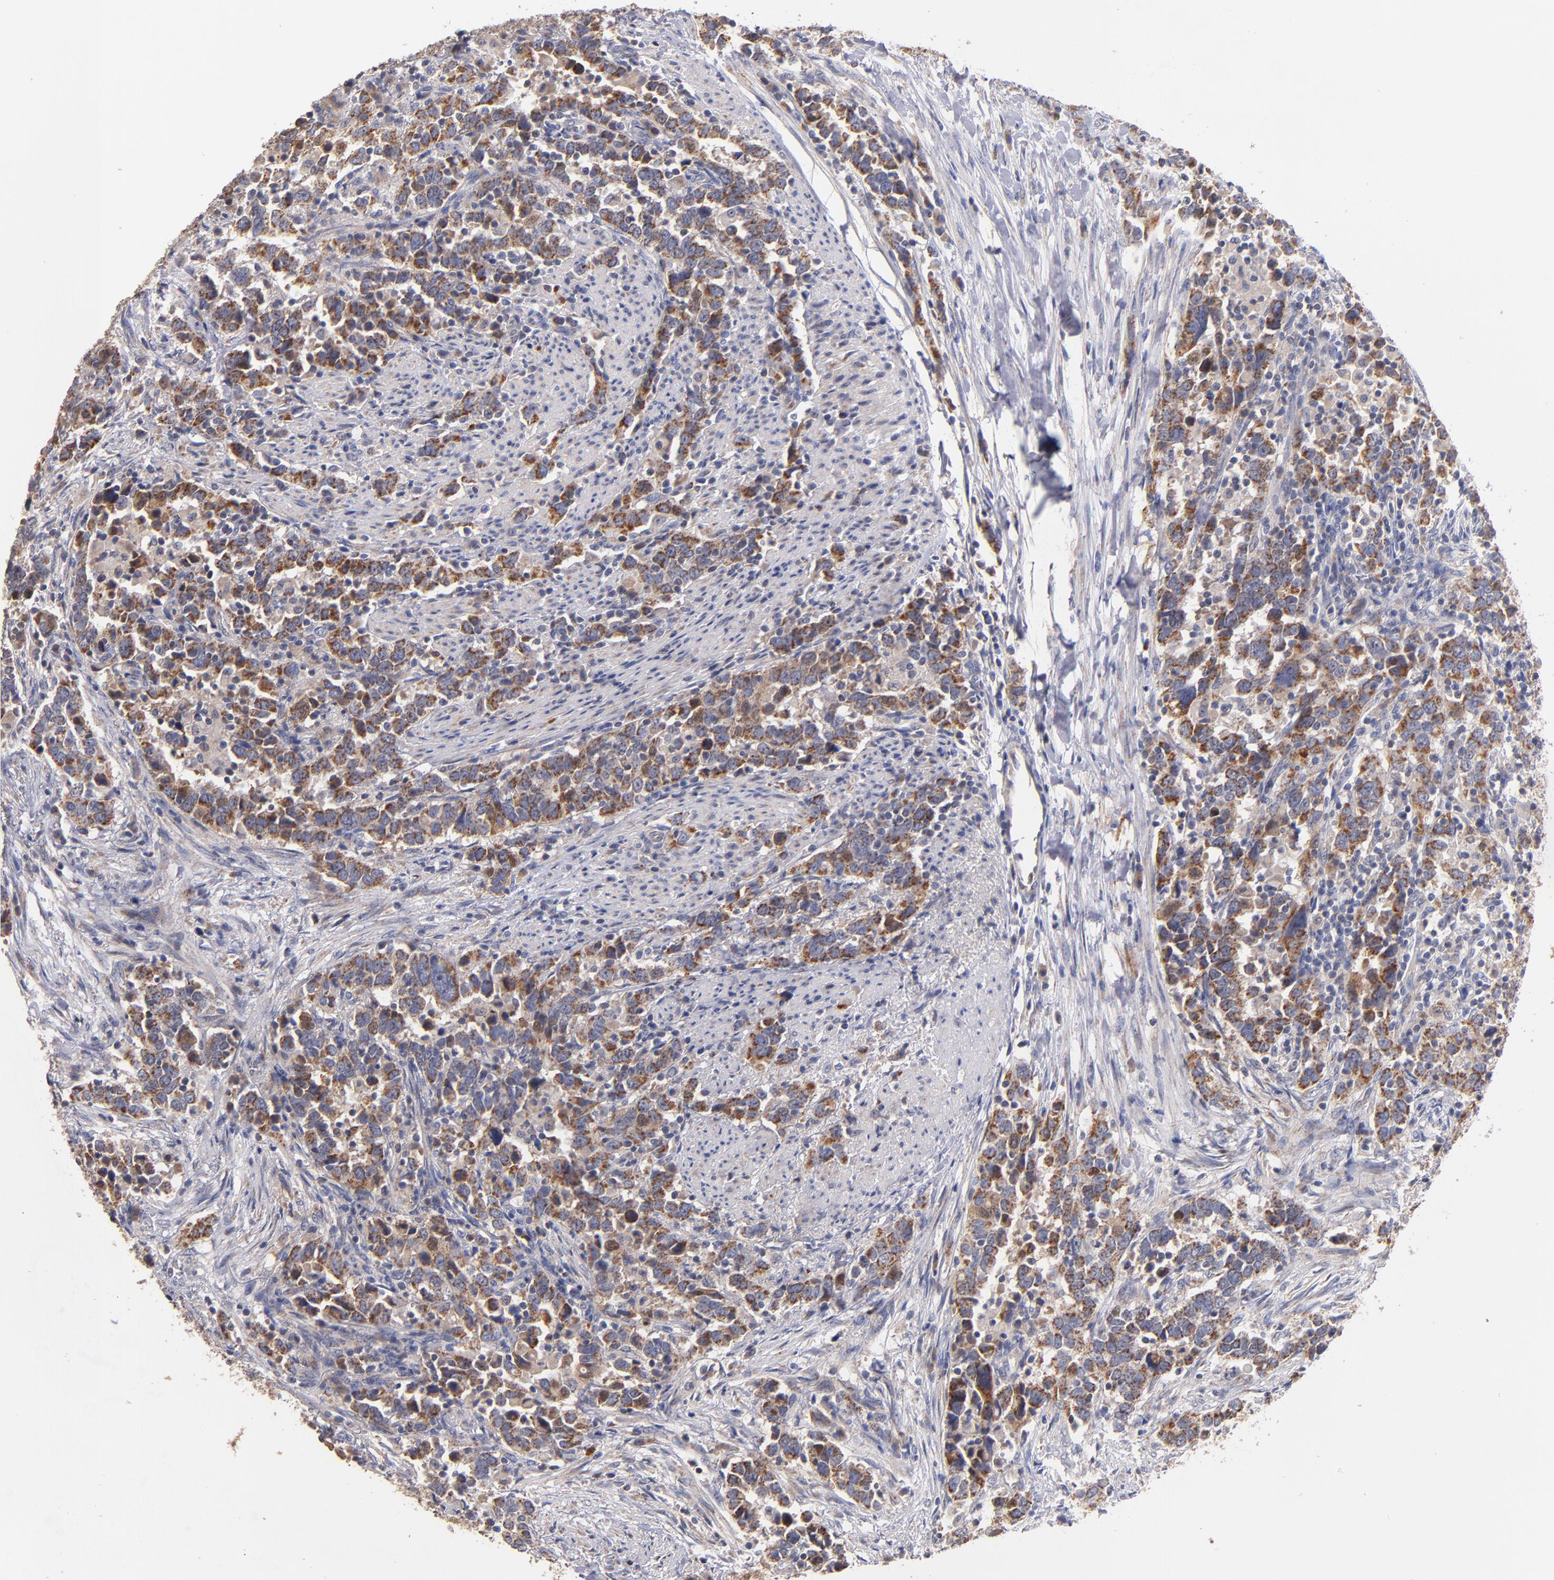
{"staining": {"intensity": "moderate", "quantity": ">75%", "location": "cytoplasmic/membranous"}, "tissue": "urothelial cancer", "cell_type": "Tumor cells", "image_type": "cancer", "snomed": [{"axis": "morphology", "description": "Urothelial carcinoma, High grade"}, {"axis": "topography", "description": "Urinary bladder"}], "caption": "Moderate cytoplasmic/membranous protein expression is seen in approximately >75% of tumor cells in high-grade urothelial carcinoma.", "gene": "DIABLO", "patient": {"sex": "male", "age": 61}}